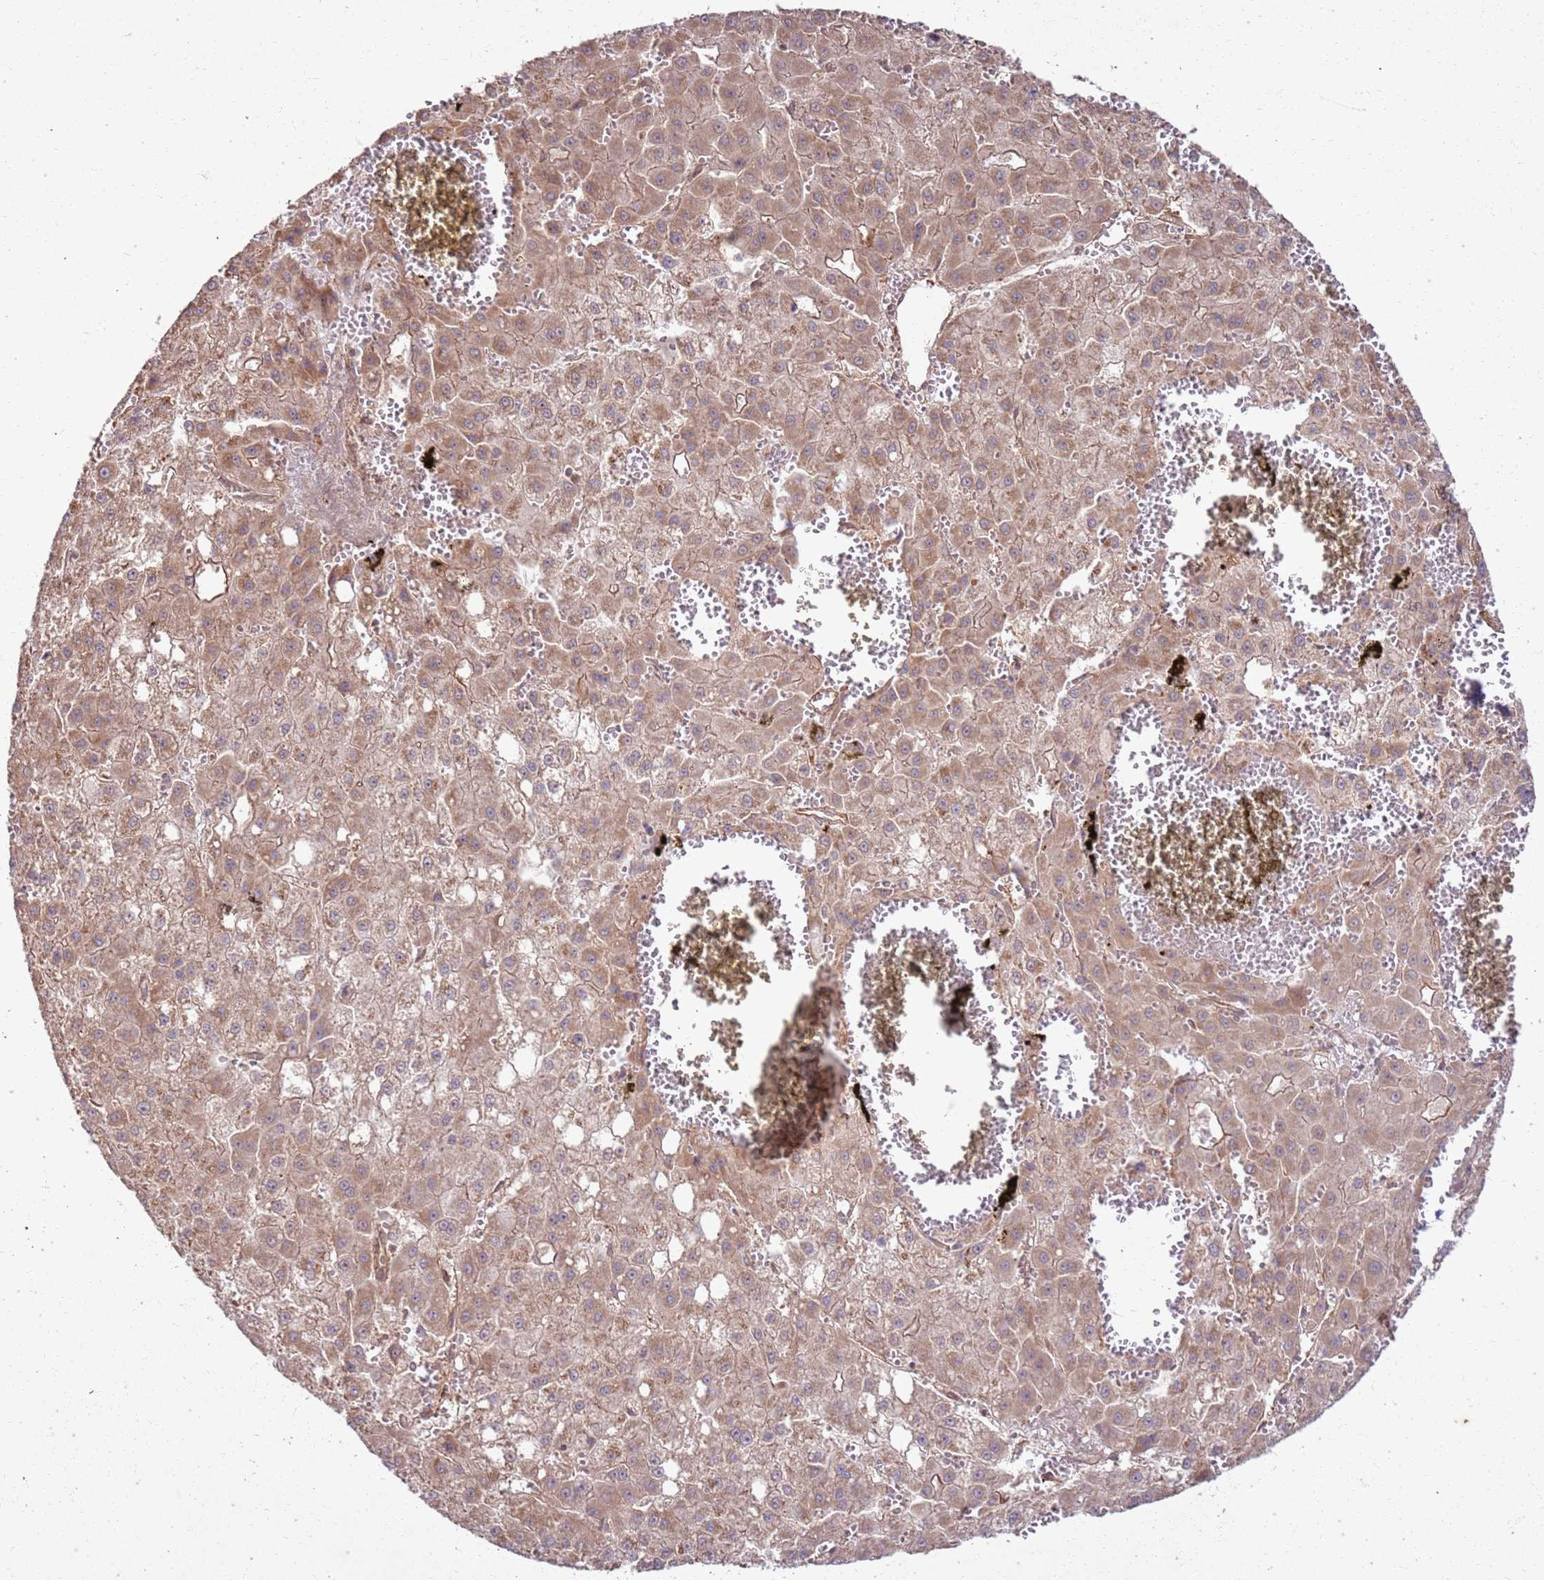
{"staining": {"intensity": "moderate", "quantity": ">75%", "location": "cytoplasmic/membranous"}, "tissue": "liver cancer", "cell_type": "Tumor cells", "image_type": "cancer", "snomed": [{"axis": "morphology", "description": "Carcinoma, Hepatocellular, NOS"}, {"axis": "topography", "description": "Liver"}], "caption": "Immunohistochemical staining of human liver cancer (hepatocellular carcinoma) reveals medium levels of moderate cytoplasmic/membranous staining in about >75% of tumor cells.", "gene": "ZNF623", "patient": {"sex": "male", "age": 47}}